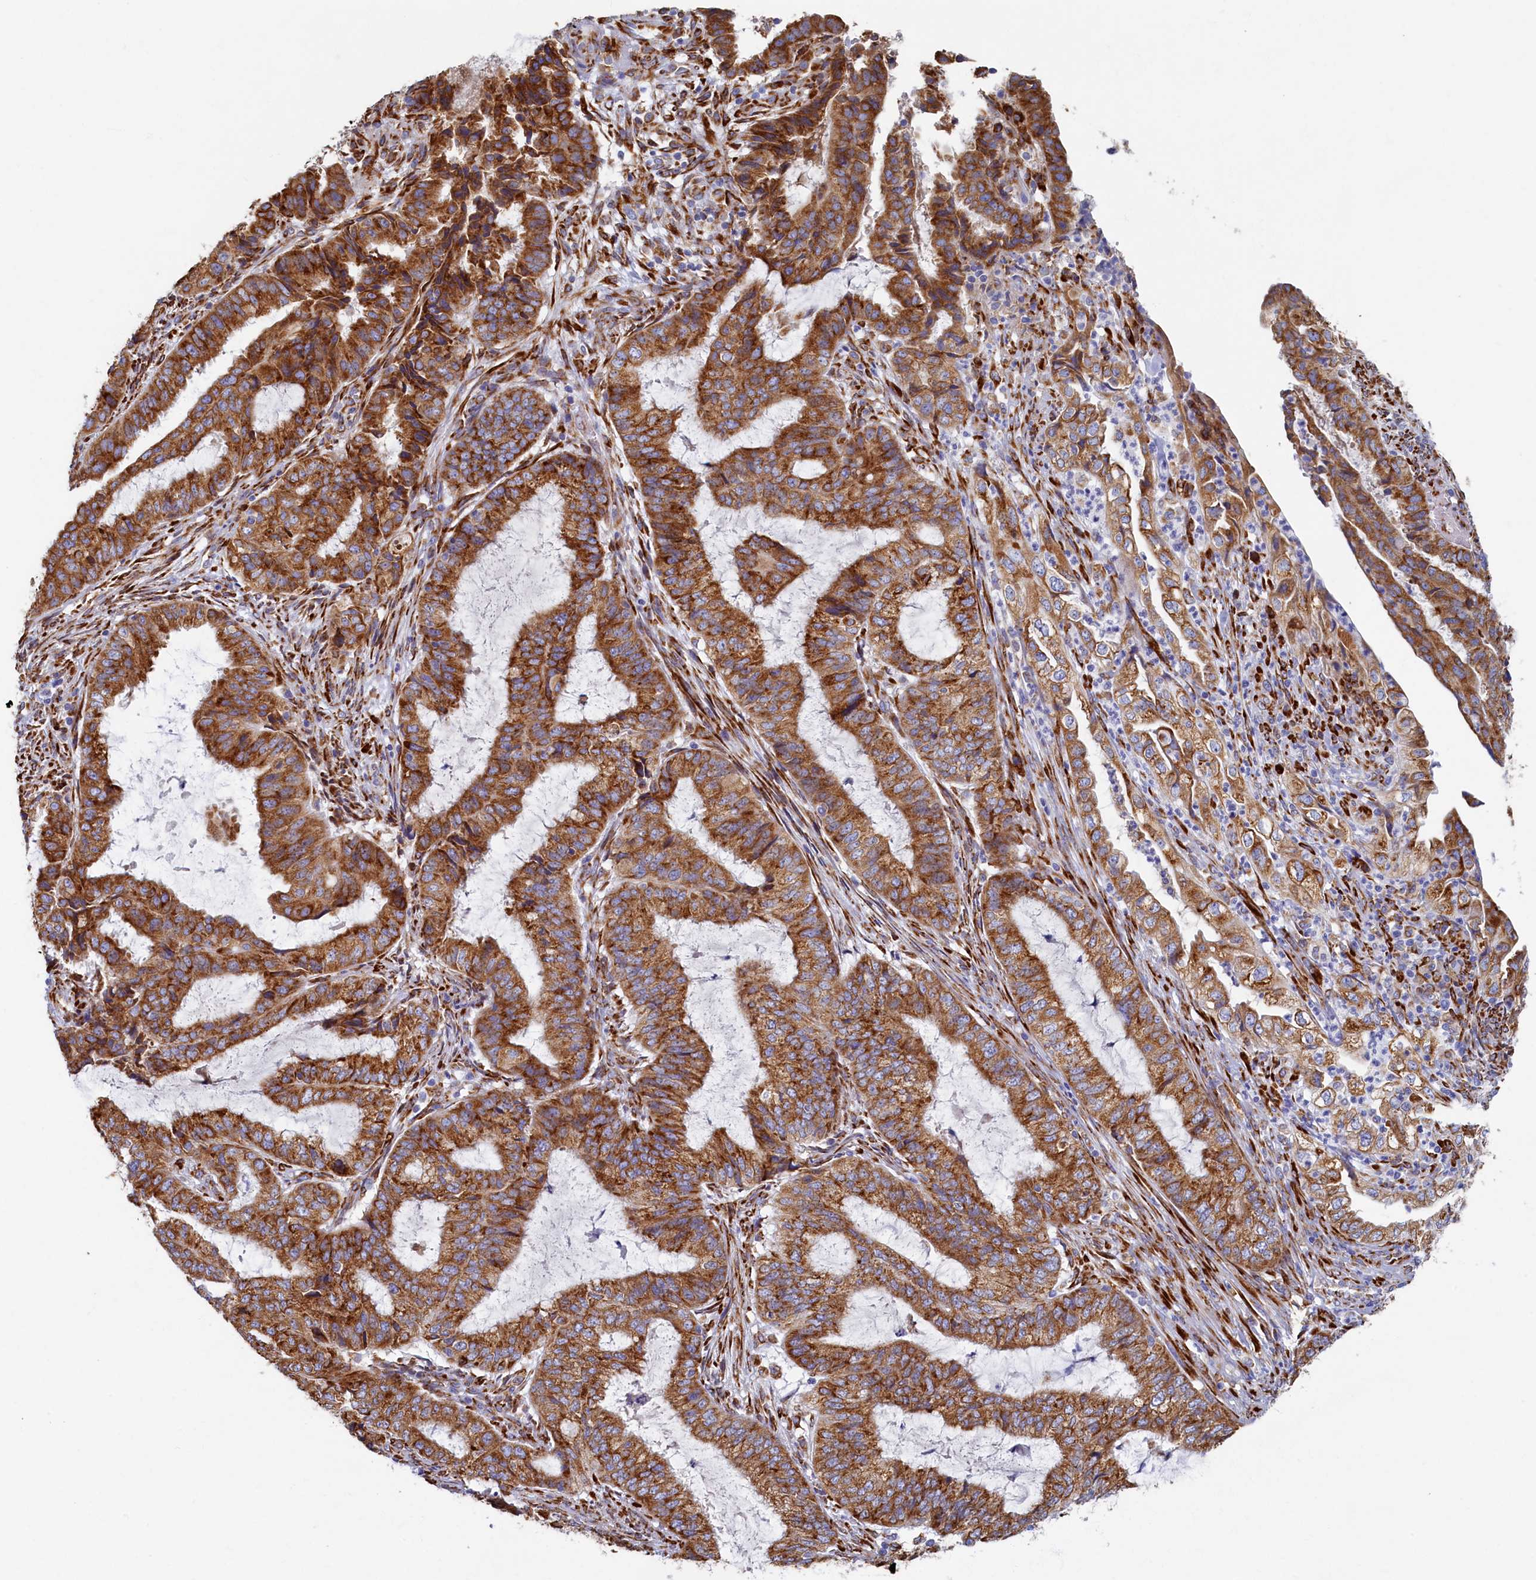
{"staining": {"intensity": "strong", "quantity": ">75%", "location": "cytoplasmic/membranous"}, "tissue": "endometrial cancer", "cell_type": "Tumor cells", "image_type": "cancer", "snomed": [{"axis": "morphology", "description": "Adenocarcinoma, NOS"}, {"axis": "topography", "description": "Endometrium"}], "caption": "About >75% of tumor cells in endometrial adenocarcinoma demonstrate strong cytoplasmic/membranous protein staining as visualized by brown immunohistochemical staining.", "gene": "TMEM18", "patient": {"sex": "female", "age": 51}}